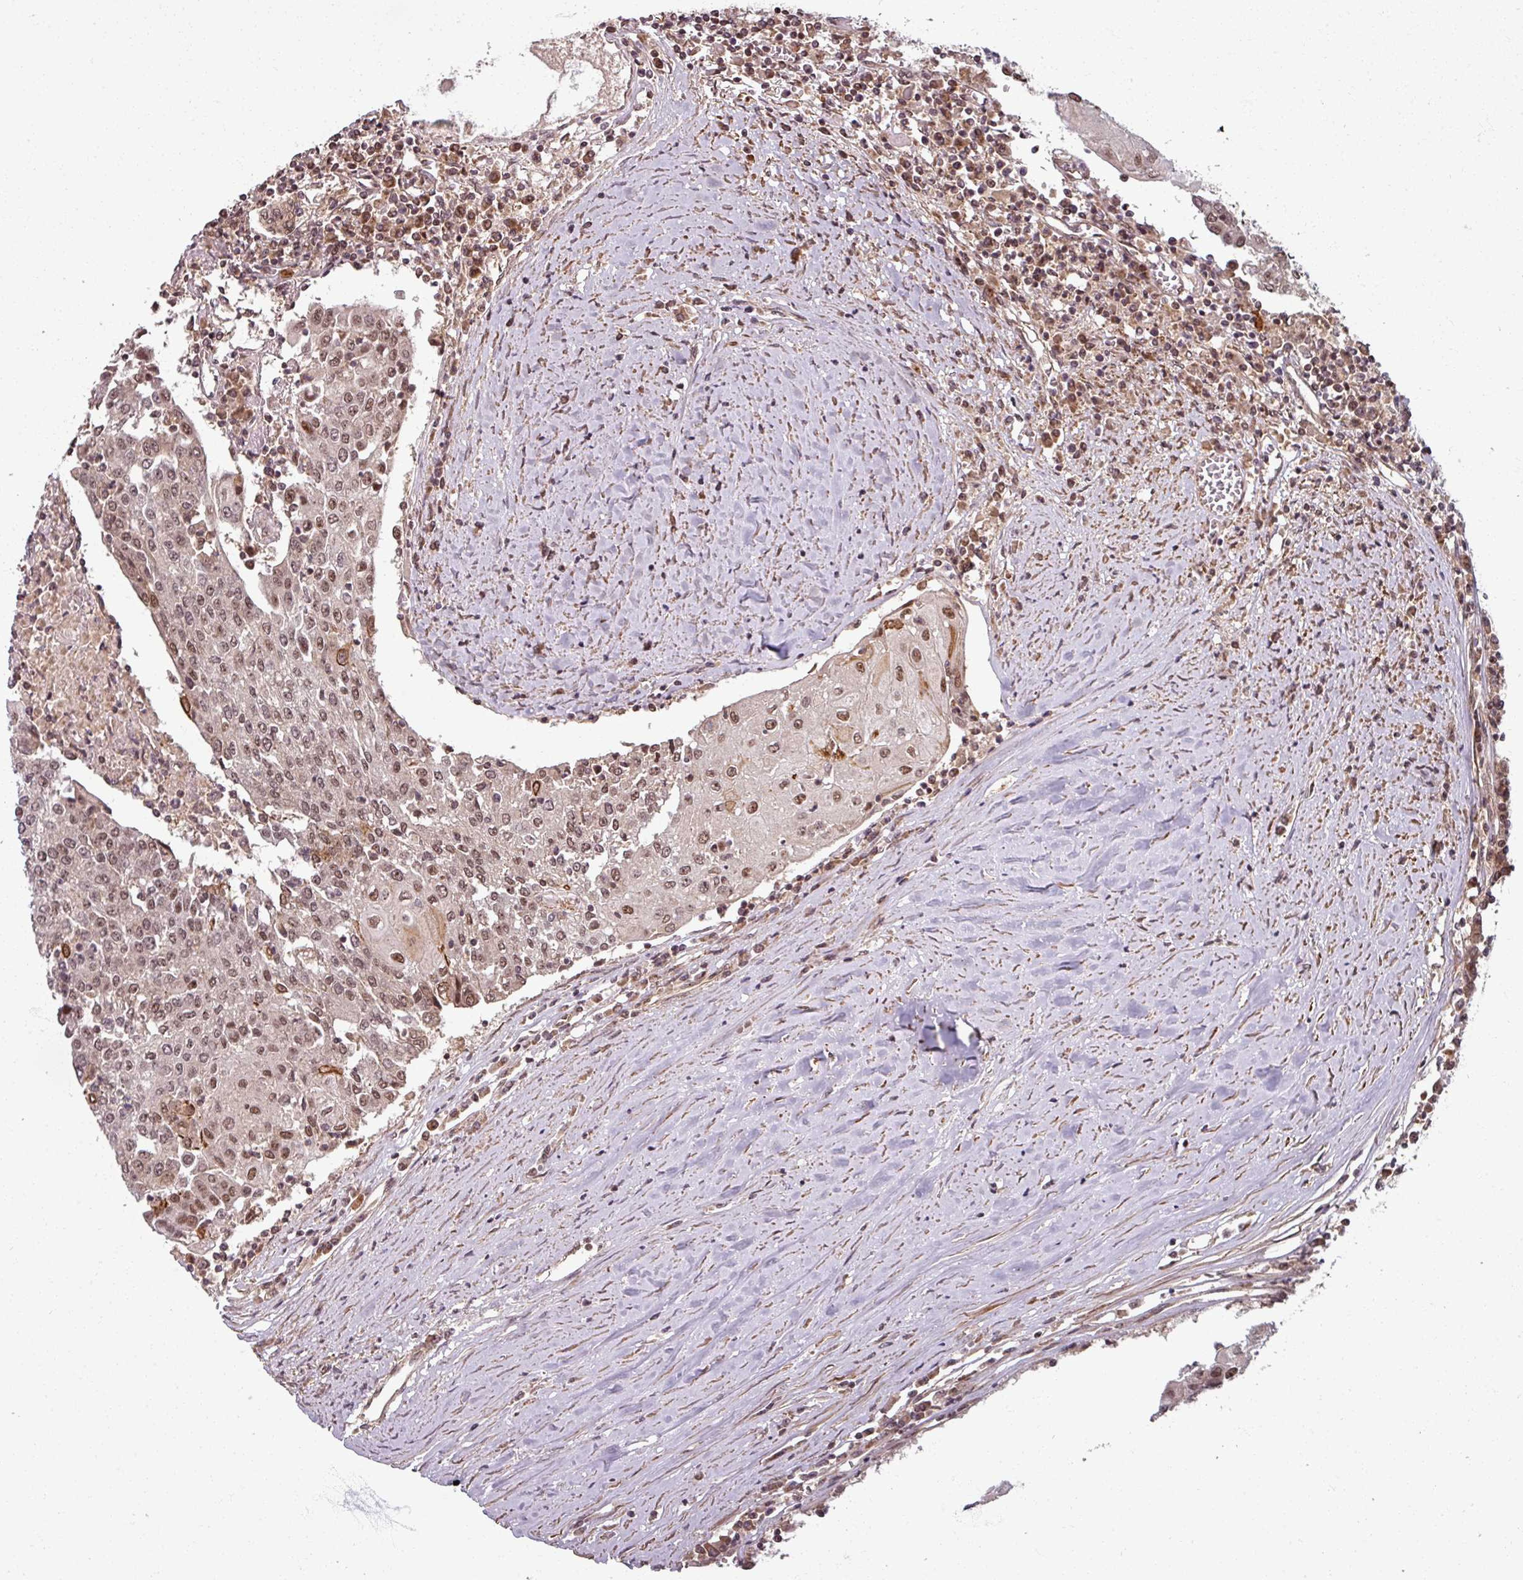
{"staining": {"intensity": "moderate", "quantity": ">75%", "location": "nuclear"}, "tissue": "urothelial cancer", "cell_type": "Tumor cells", "image_type": "cancer", "snomed": [{"axis": "morphology", "description": "Urothelial carcinoma, High grade"}, {"axis": "topography", "description": "Urinary bladder"}], "caption": "Brown immunohistochemical staining in human urothelial cancer shows moderate nuclear staining in about >75% of tumor cells.", "gene": "SWI5", "patient": {"sex": "female", "age": 85}}